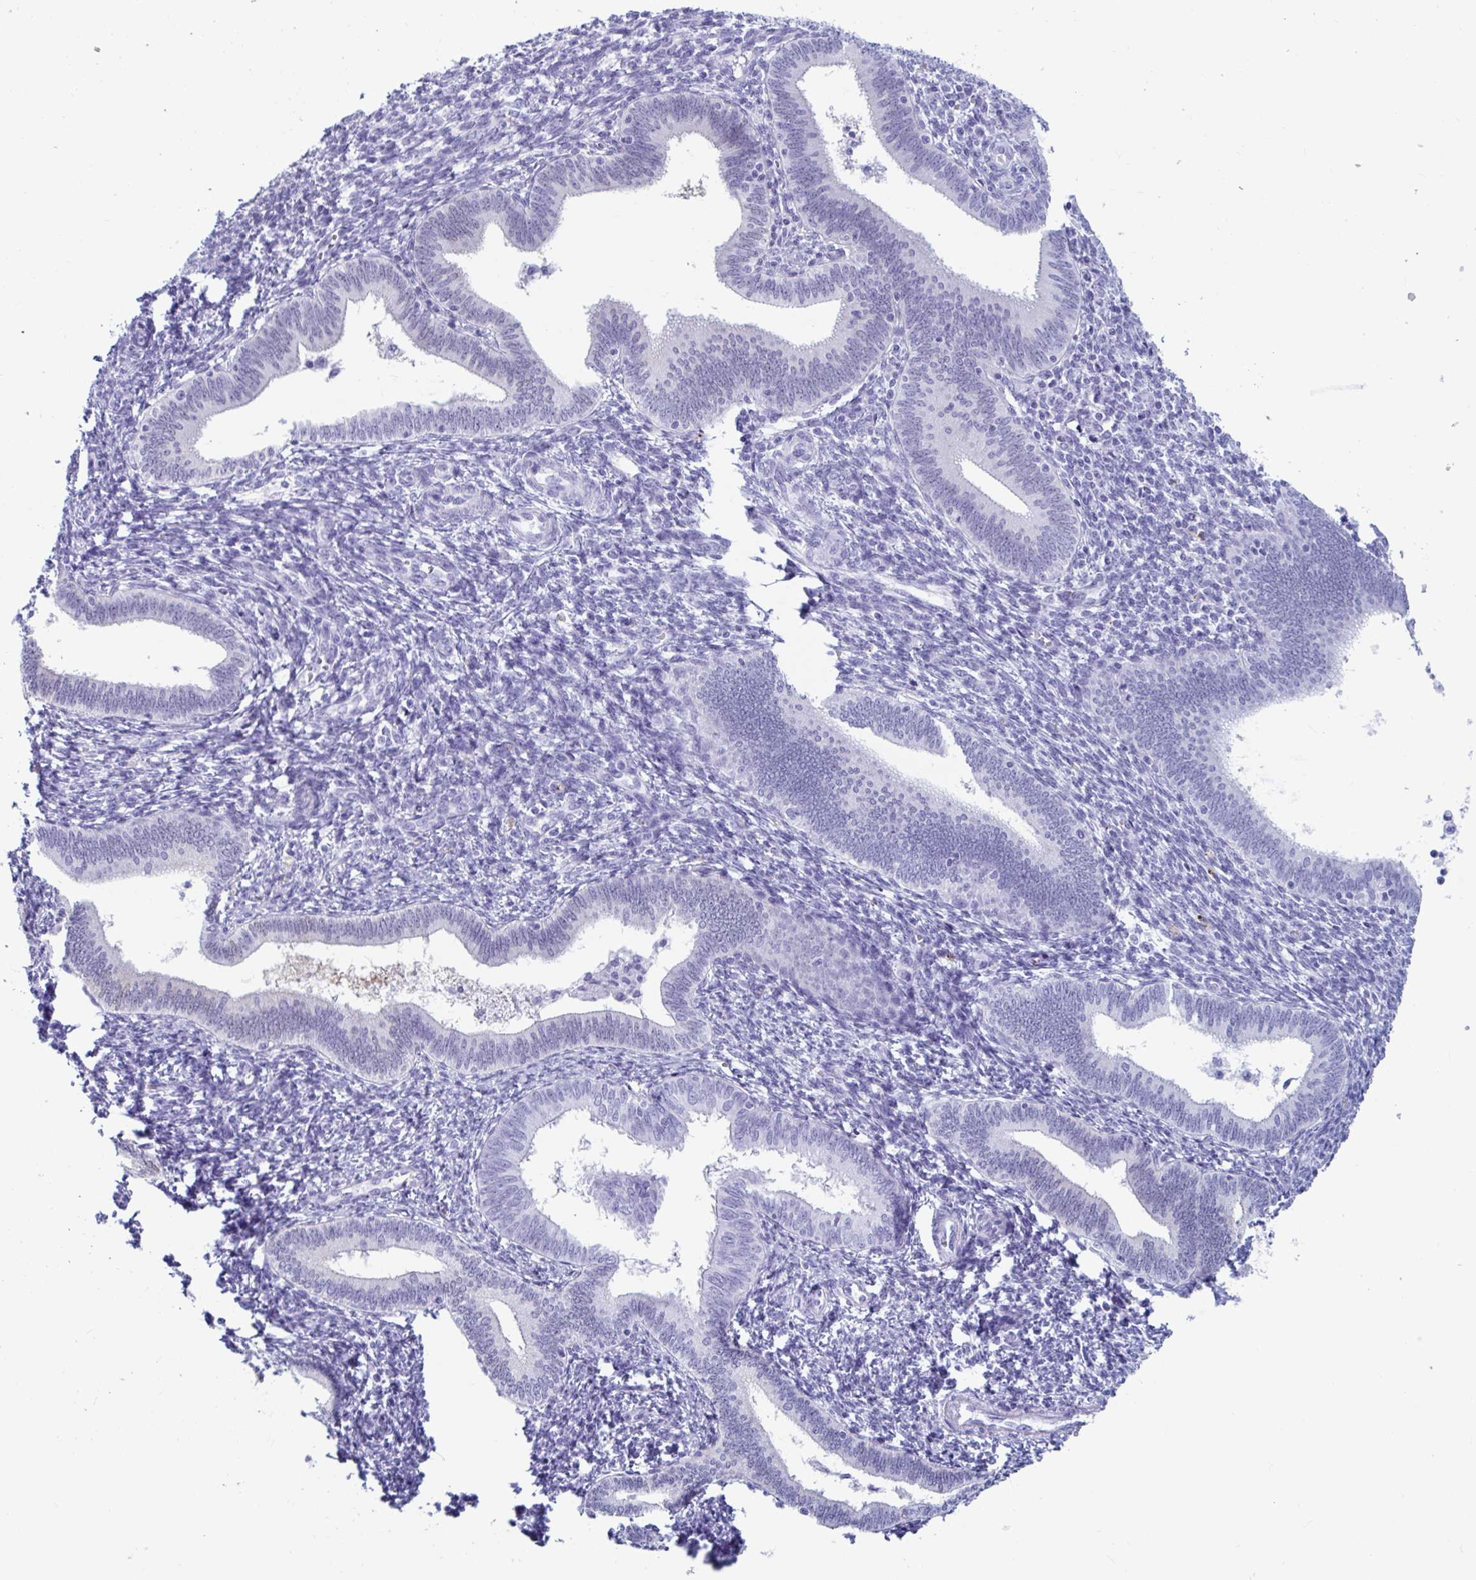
{"staining": {"intensity": "negative", "quantity": "none", "location": "none"}, "tissue": "endometrium", "cell_type": "Cells in endometrial stroma", "image_type": "normal", "snomed": [{"axis": "morphology", "description": "Normal tissue, NOS"}, {"axis": "topography", "description": "Endometrium"}], "caption": "There is no significant expression in cells in endometrial stroma of endometrium.", "gene": "GKN2", "patient": {"sex": "female", "age": 41}}